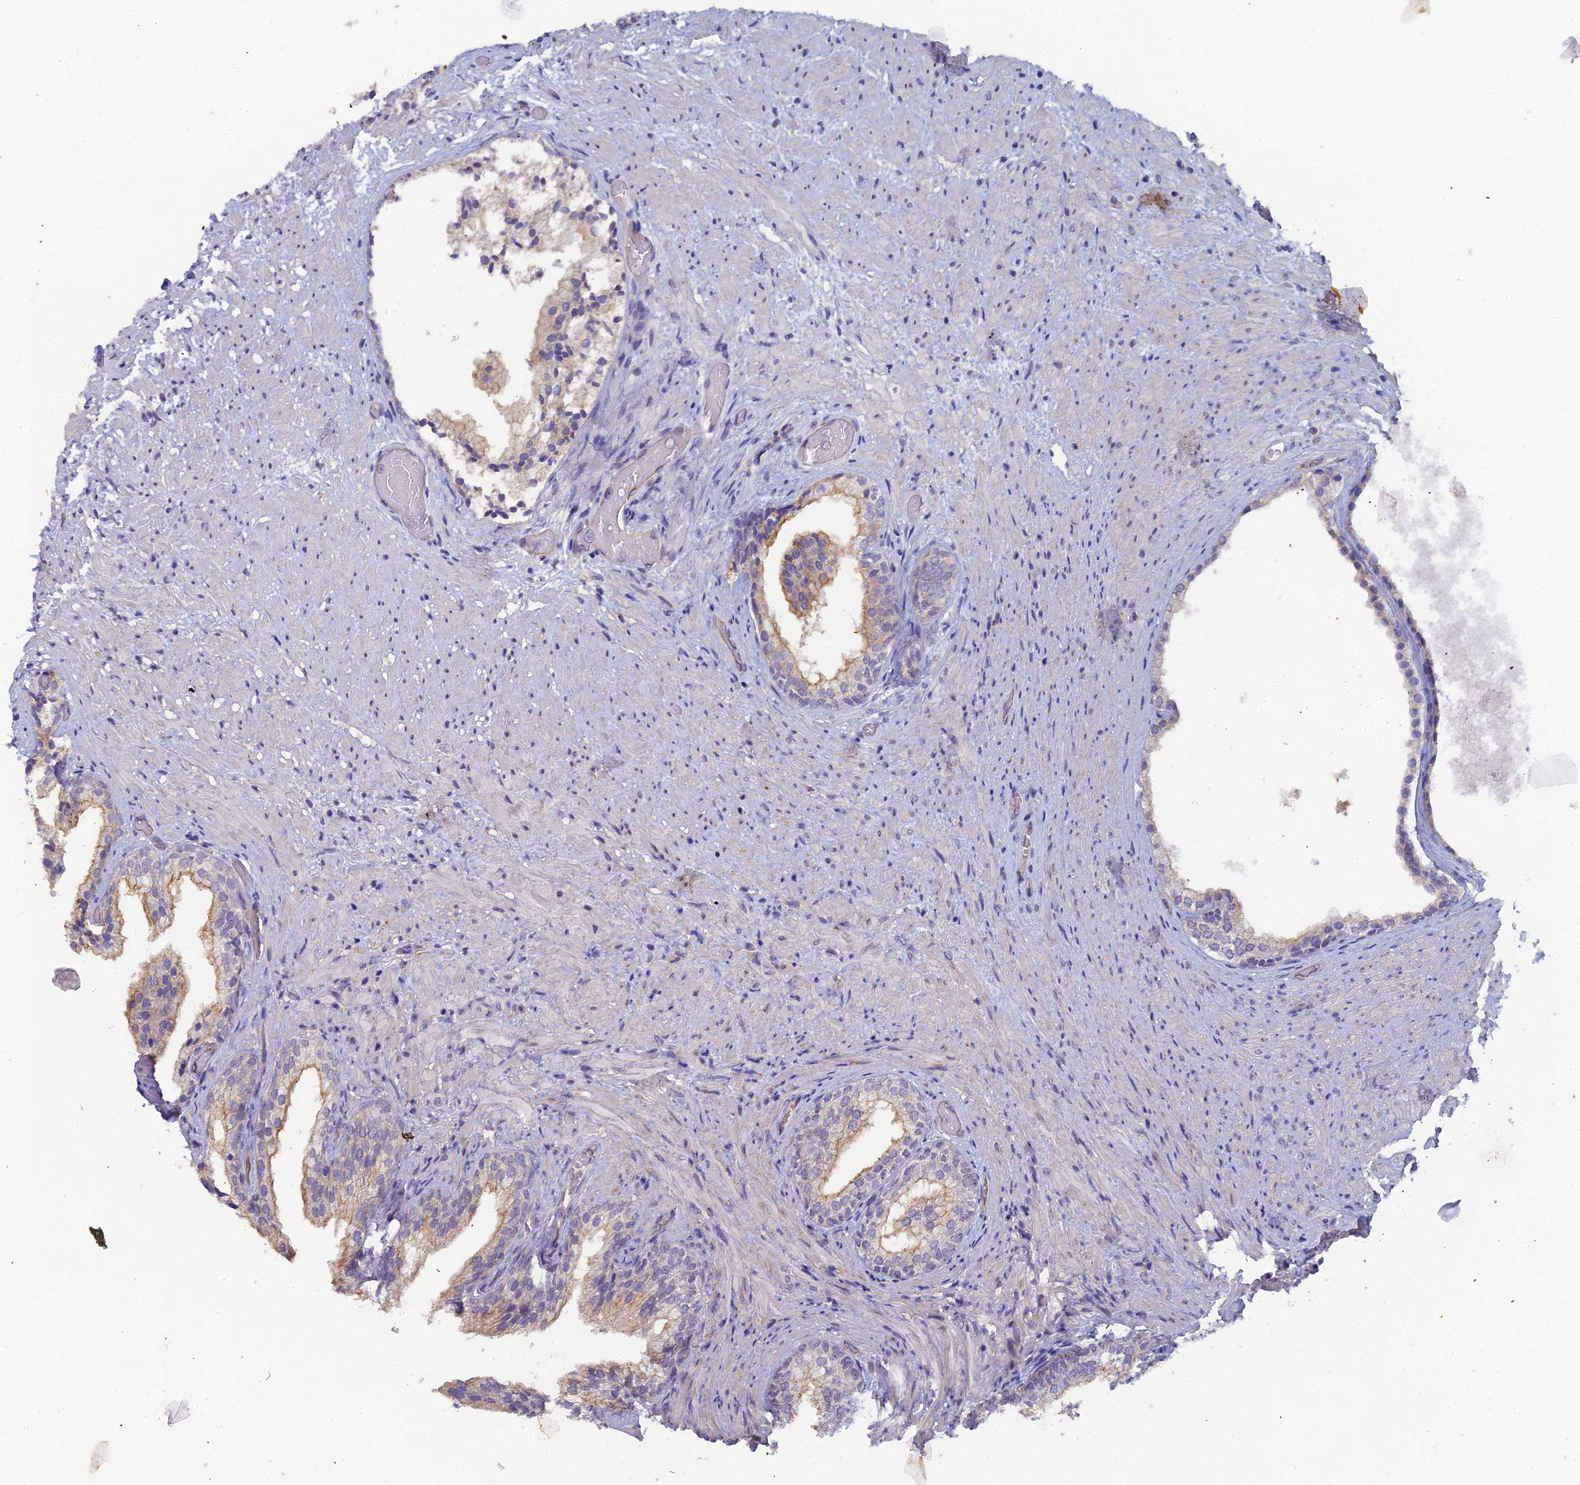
{"staining": {"intensity": "moderate", "quantity": "<25%", "location": "cytoplasmic/membranous"}, "tissue": "prostate", "cell_type": "Glandular cells", "image_type": "normal", "snomed": [{"axis": "morphology", "description": "Normal tissue, NOS"}, {"axis": "topography", "description": "Prostate"}], "caption": "Brown immunohistochemical staining in benign human prostate demonstrates moderate cytoplasmic/membranous positivity in about <25% of glandular cells. The staining was performed using DAB to visualize the protein expression in brown, while the nuclei were stained in blue with hematoxylin (Magnification: 20x).", "gene": "RDX", "patient": {"sex": "male", "age": 76}}